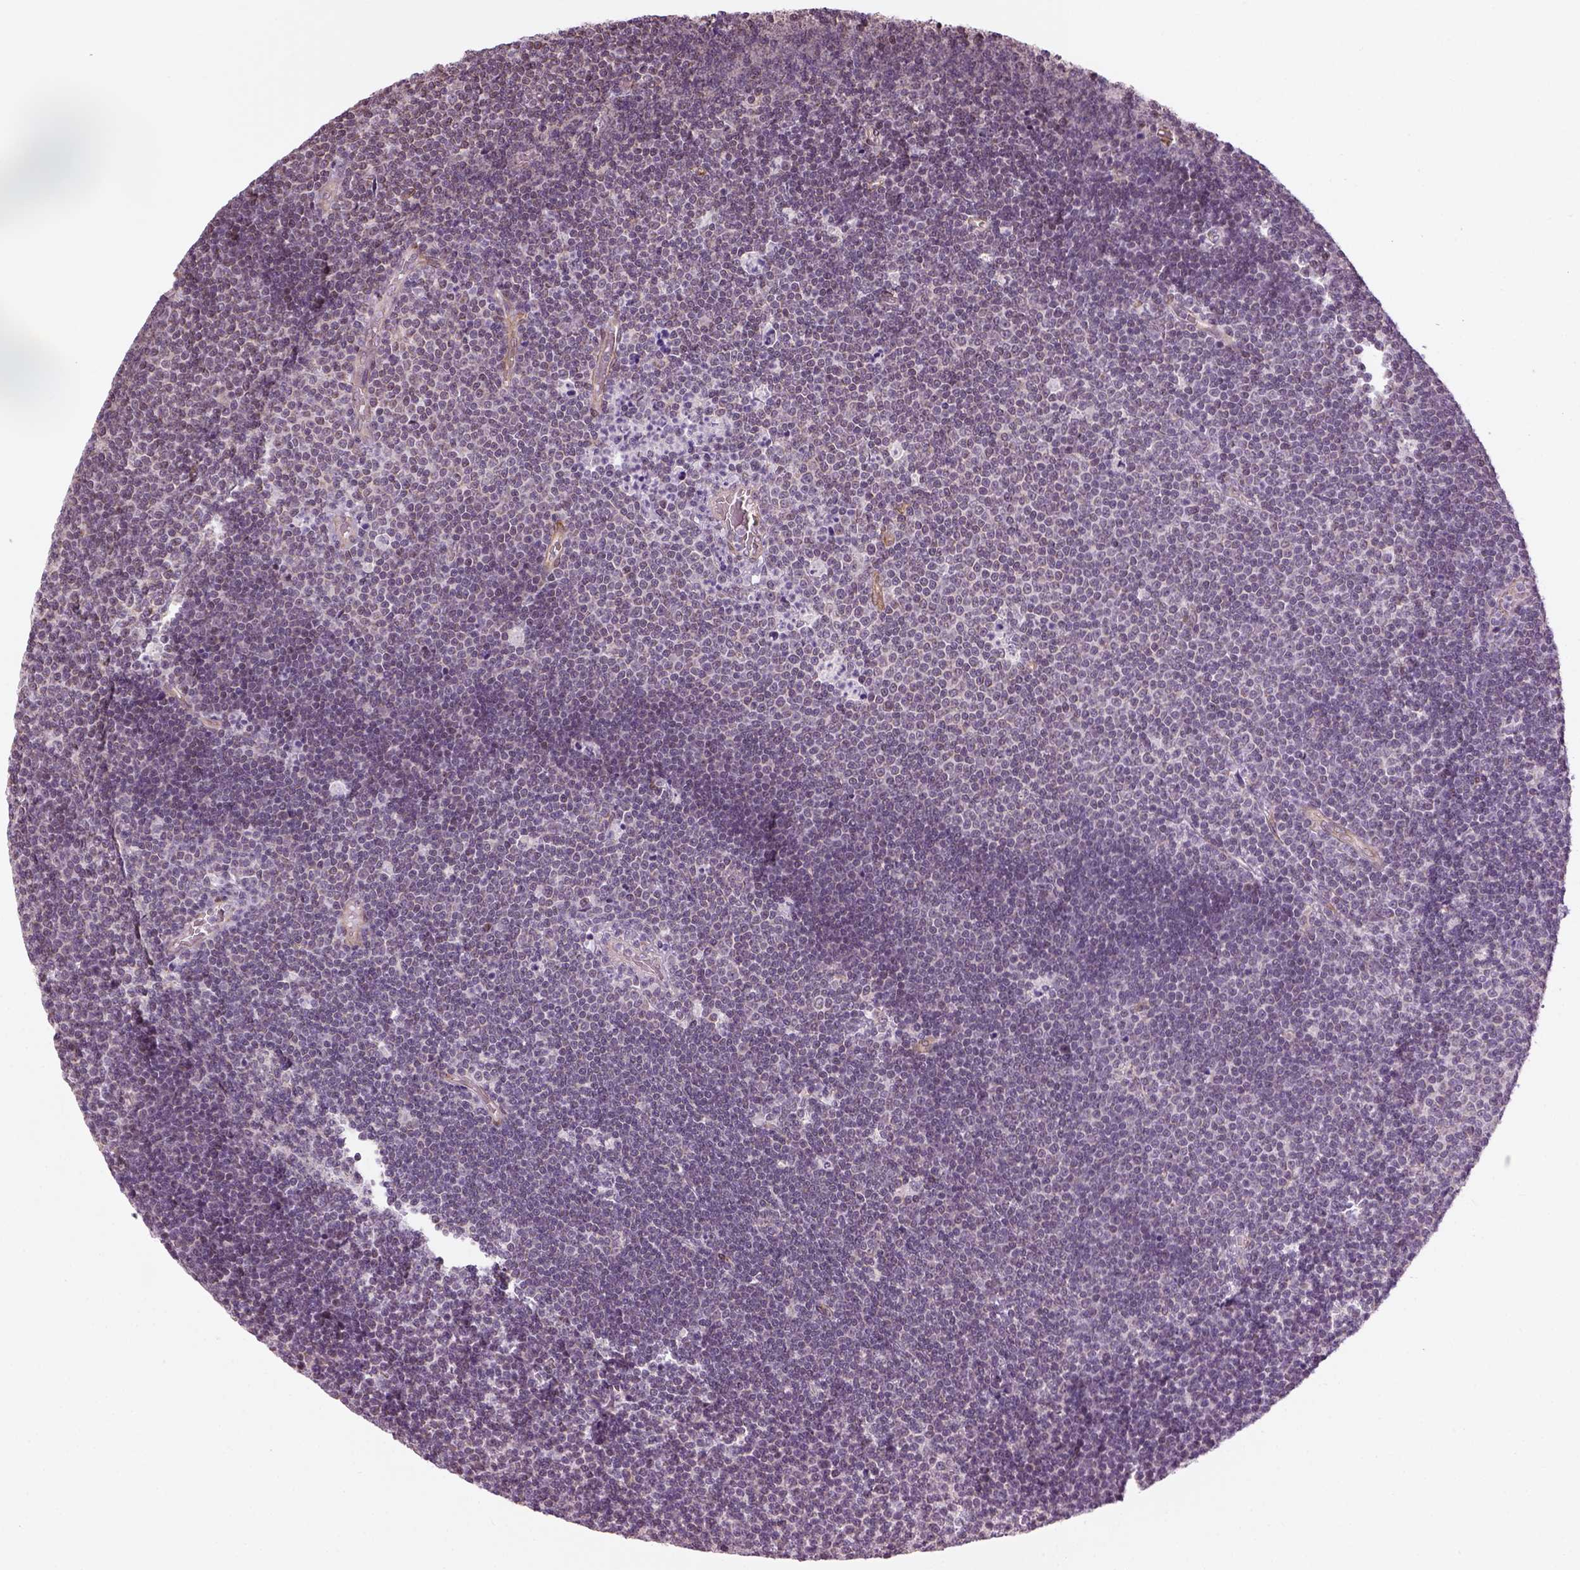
{"staining": {"intensity": "weak", "quantity": "<25%", "location": "cytoplasmic/membranous"}, "tissue": "lymphoma", "cell_type": "Tumor cells", "image_type": "cancer", "snomed": [{"axis": "morphology", "description": "Malignant lymphoma, non-Hodgkin's type, Low grade"}, {"axis": "topography", "description": "Brain"}], "caption": "This is a photomicrograph of IHC staining of low-grade malignant lymphoma, non-Hodgkin's type, which shows no expression in tumor cells.", "gene": "XK", "patient": {"sex": "female", "age": 66}}